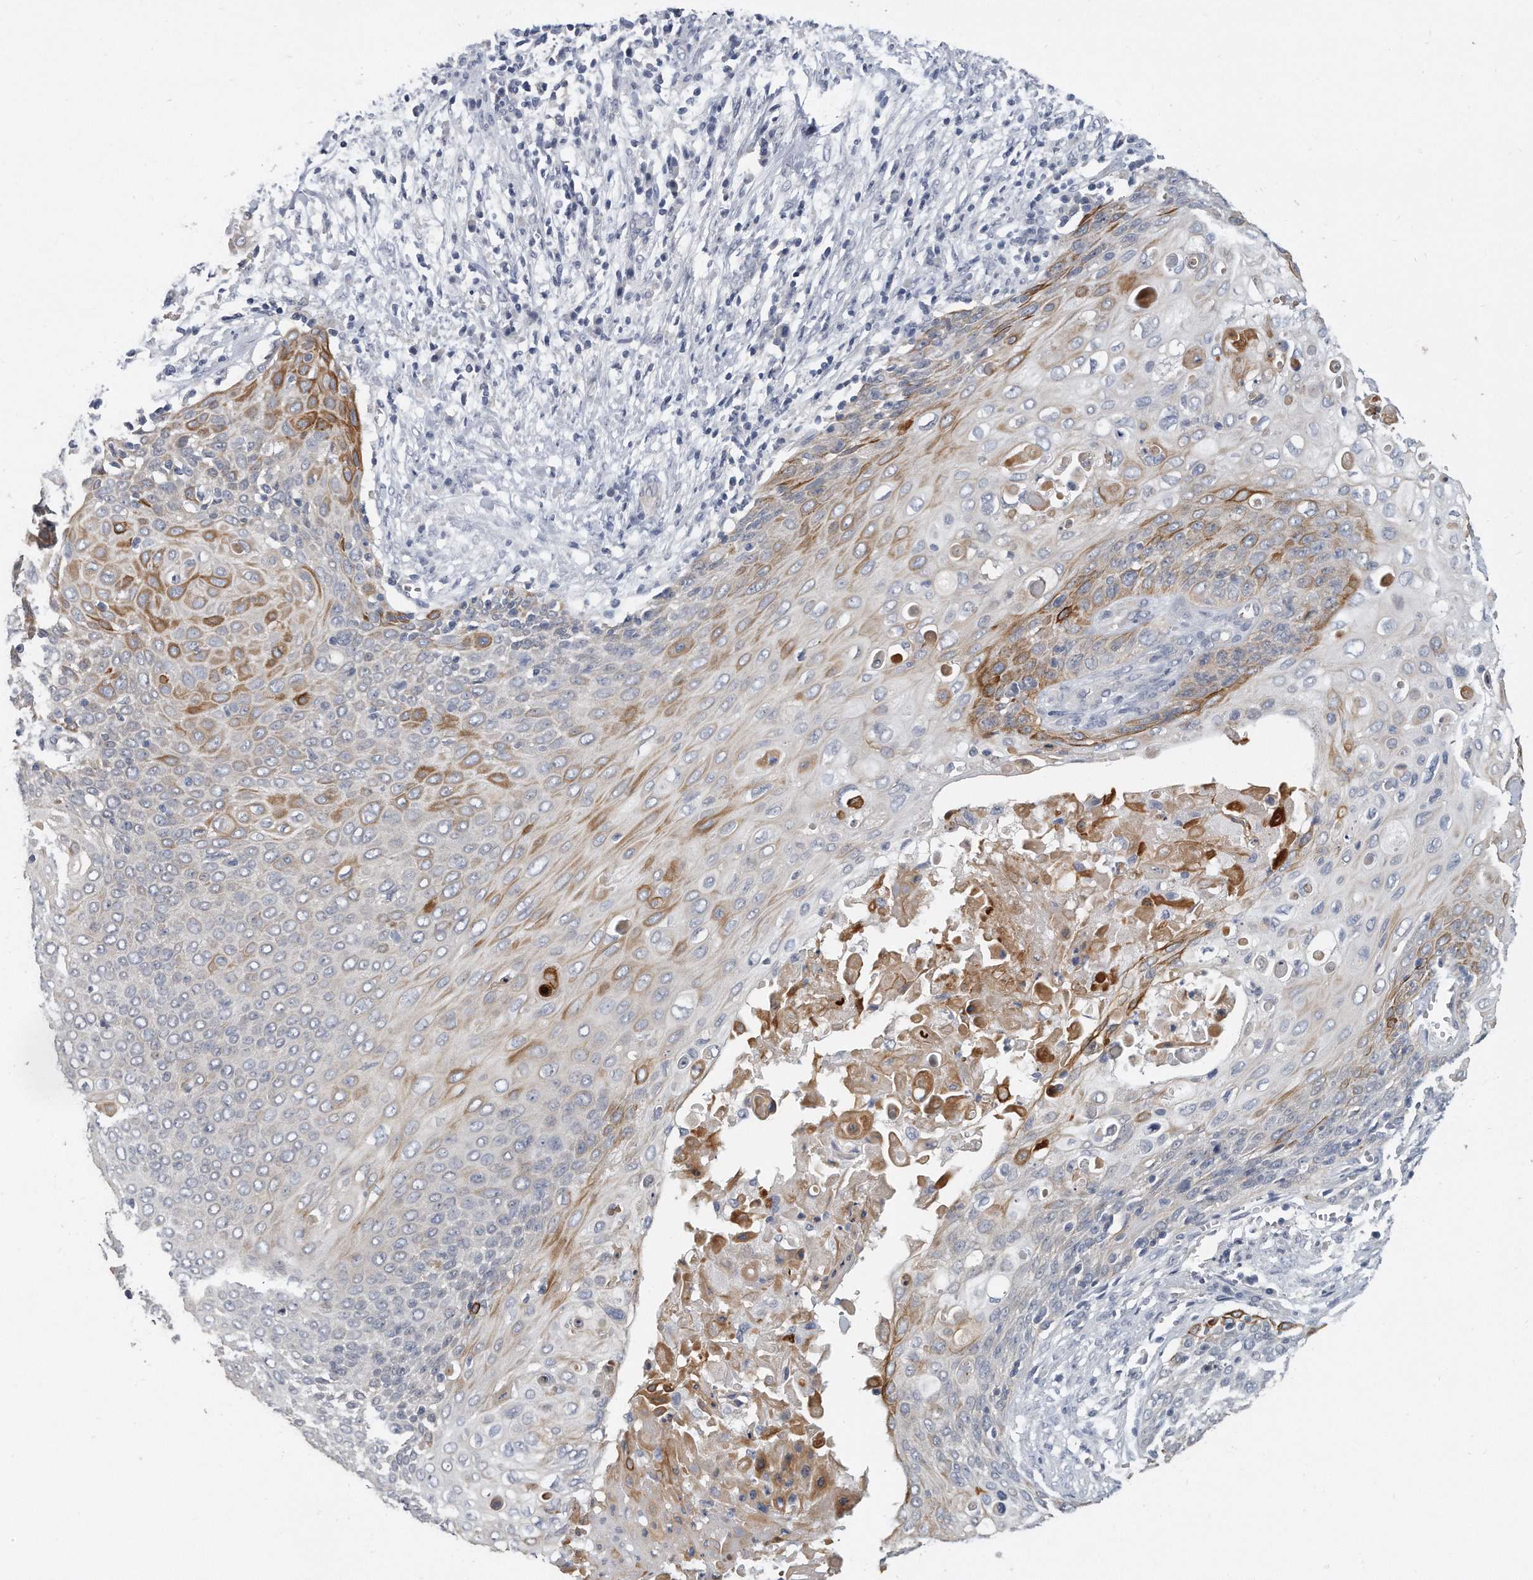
{"staining": {"intensity": "moderate", "quantity": "<25%", "location": "cytoplasmic/membranous"}, "tissue": "cervical cancer", "cell_type": "Tumor cells", "image_type": "cancer", "snomed": [{"axis": "morphology", "description": "Squamous cell carcinoma, NOS"}, {"axis": "topography", "description": "Cervix"}], "caption": "Human cervical squamous cell carcinoma stained with a protein marker displays moderate staining in tumor cells.", "gene": "KLHL7", "patient": {"sex": "female", "age": 39}}